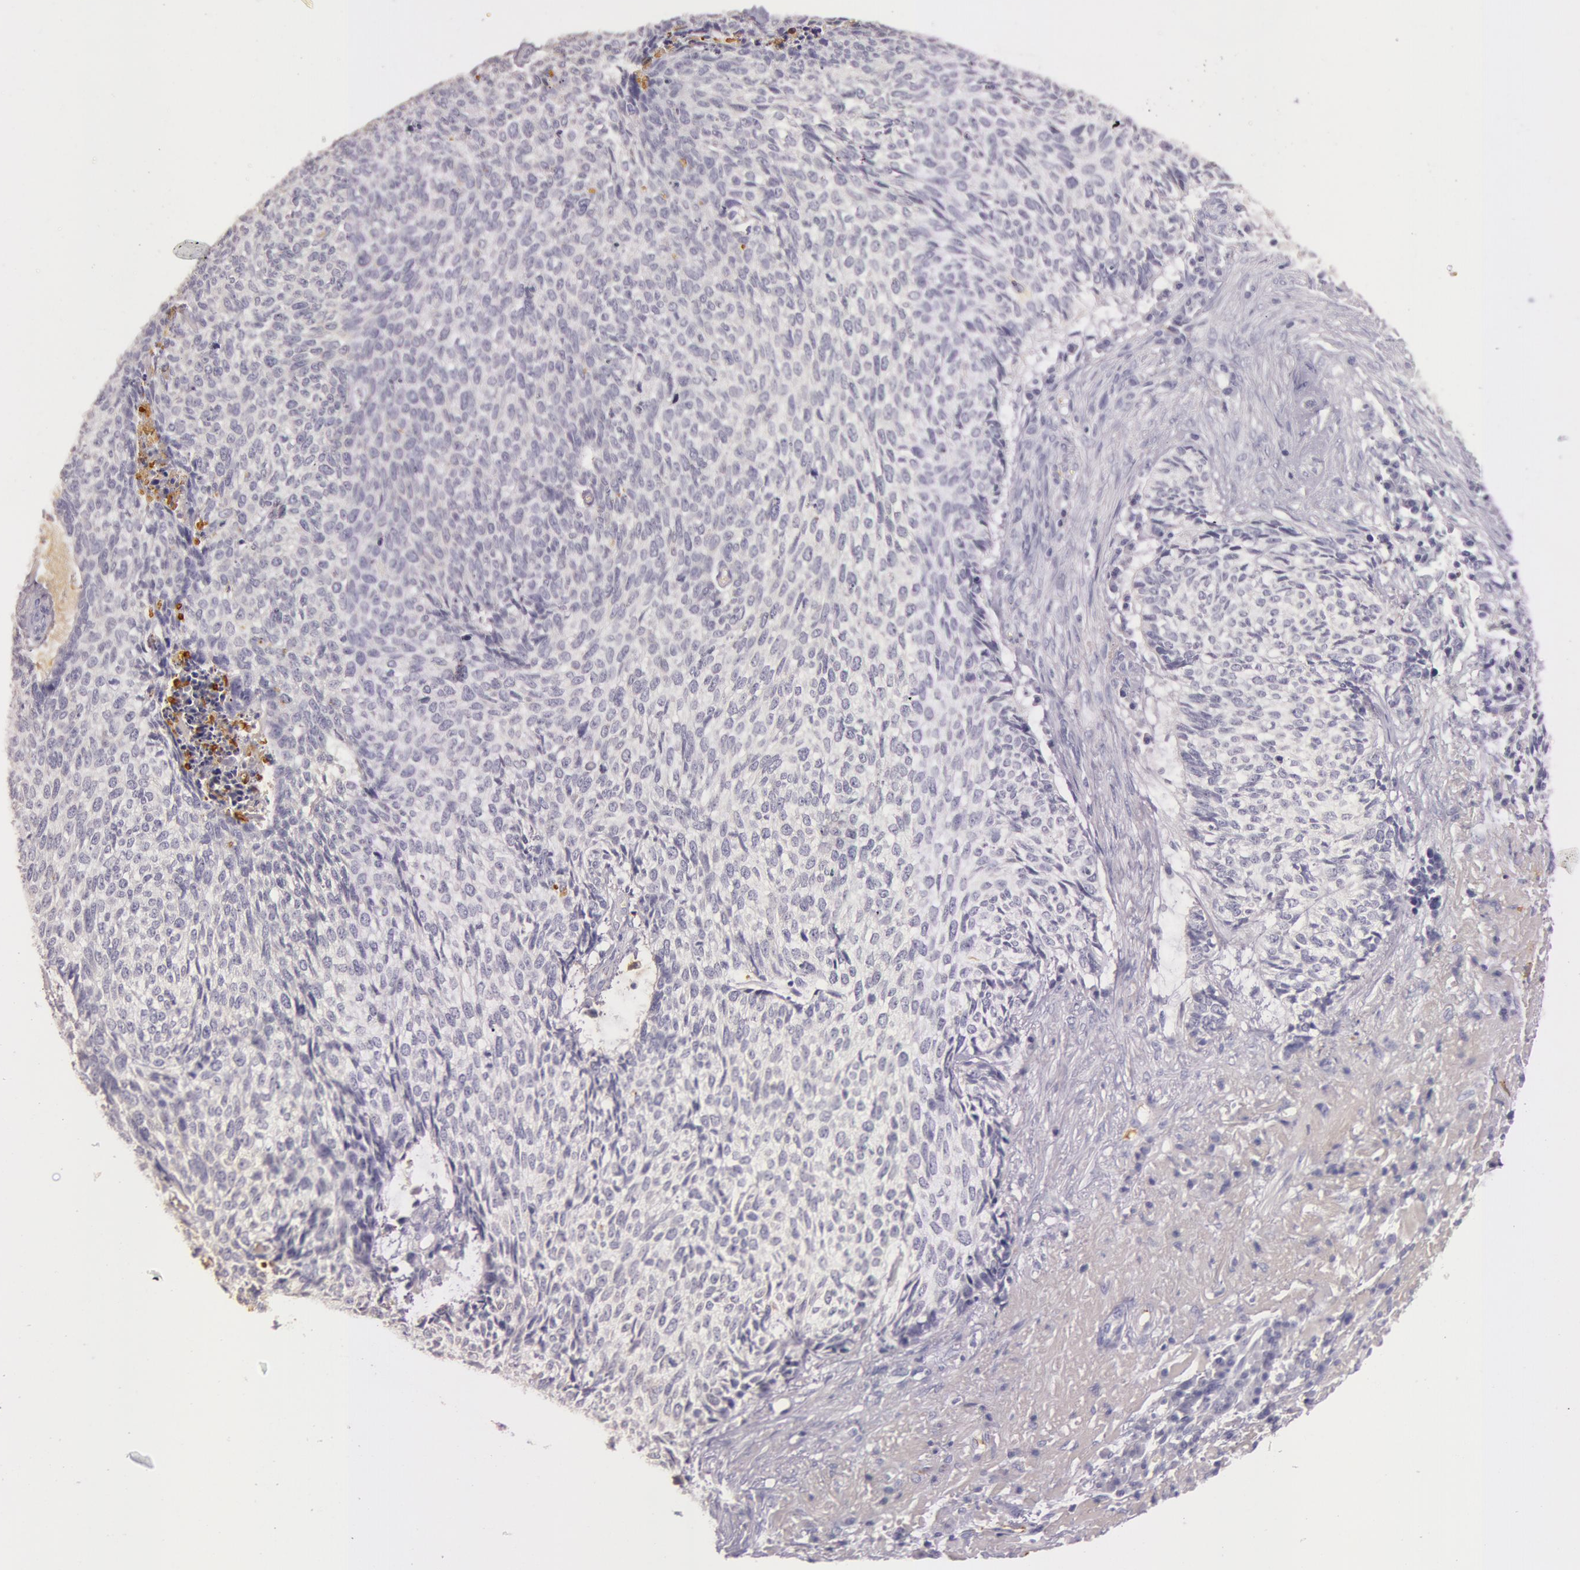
{"staining": {"intensity": "negative", "quantity": "none", "location": "none"}, "tissue": "skin cancer", "cell_type": "Tumor cells", "image_type": "cancer", "snomed": [{"axis": "morphology", "description": "Basal cell carcinoma"}, {"axis": "topography", "description": "Skin"}], "caption": "An image of skin cancer (basal cell carcinoma) stained for a protein shows no brown staining in tumor cells. (DAB (3,3'-diaminobenzidine) immunohistochemistry with hematoxylin counter stain).", "gene": "C4BPA", "patient": {"sex": "female", "age": 89}}